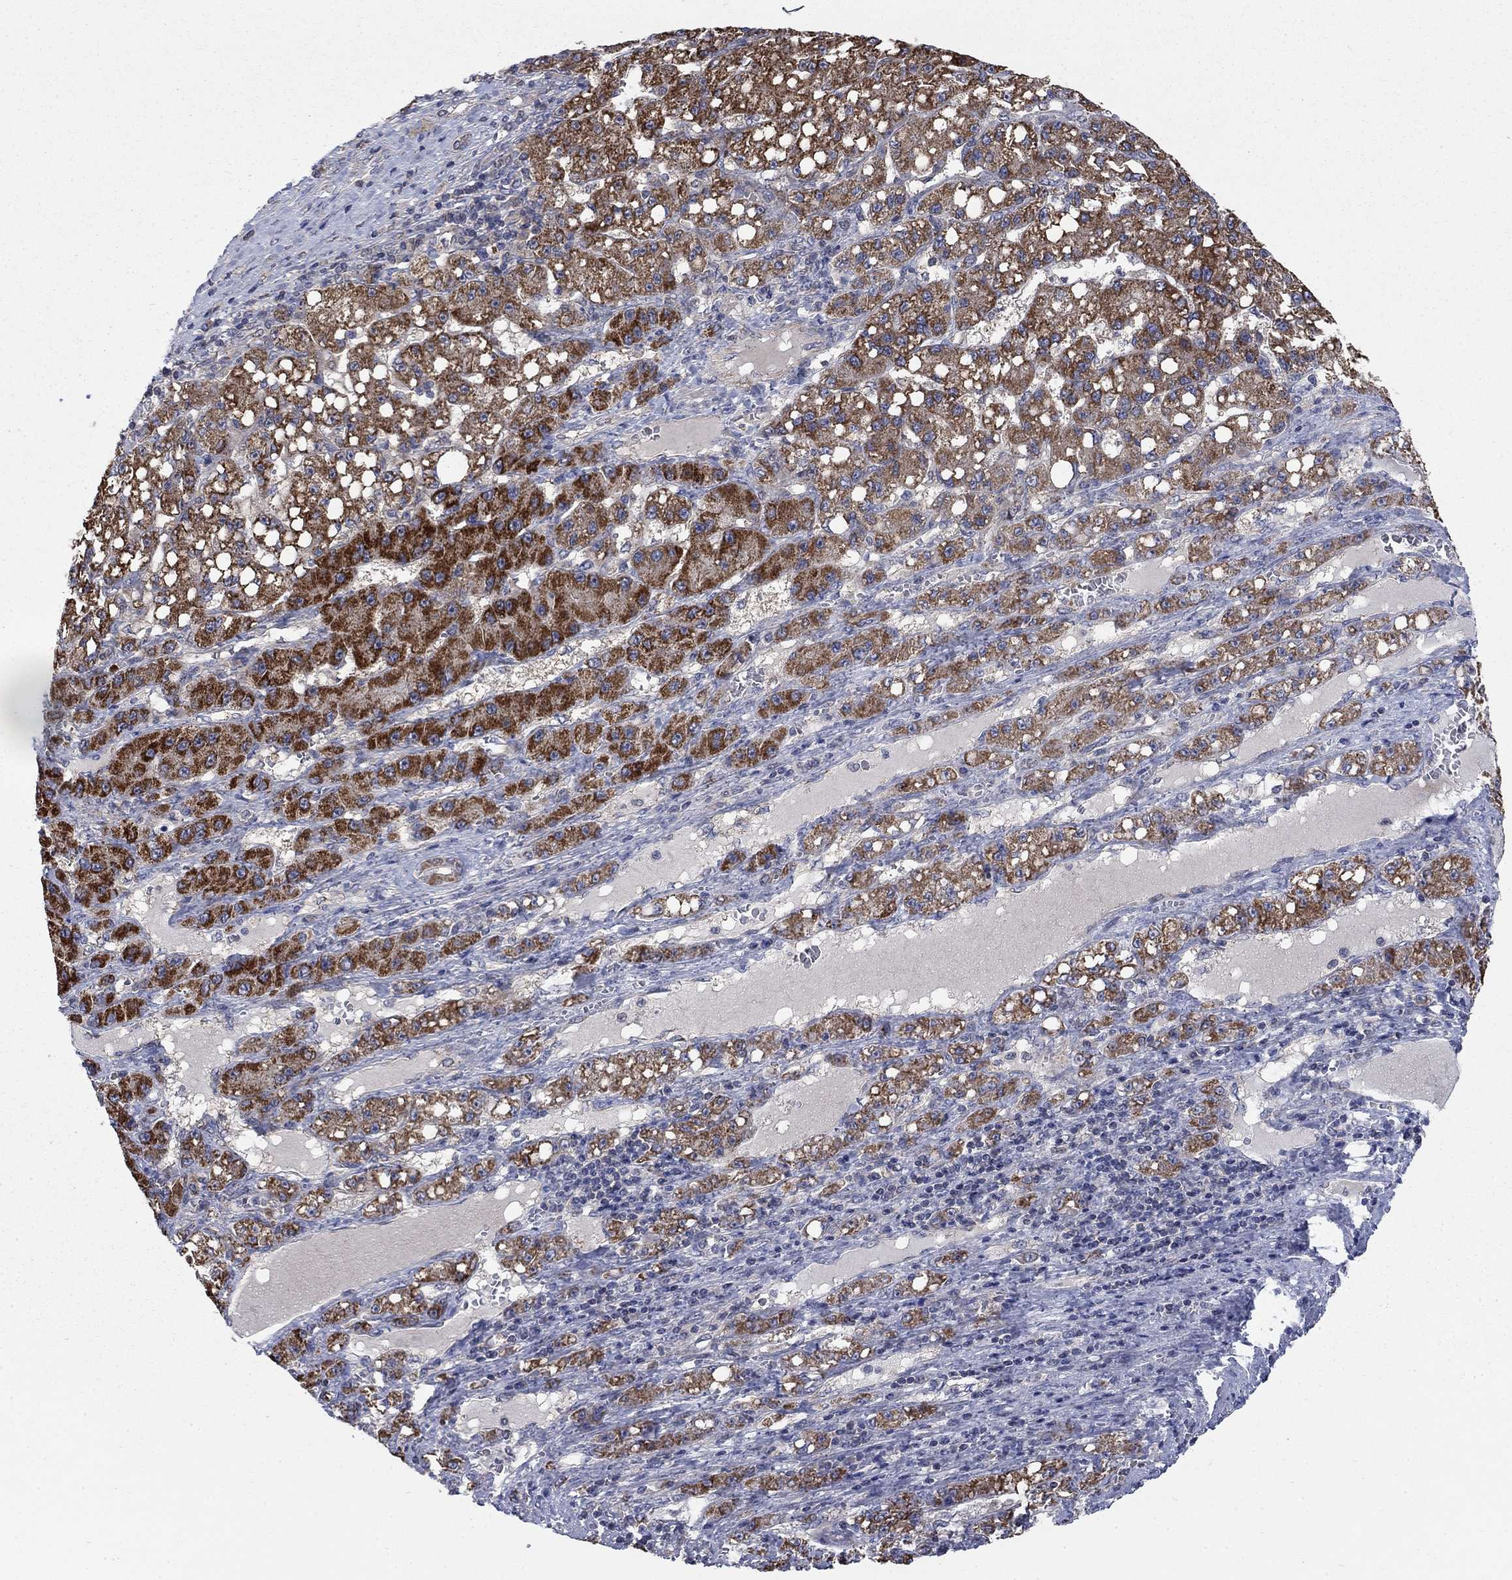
{"staining": {"intensity": "strong", "quantity": "25%-75%", "location": "cytoplasmic/membranous"}, "tissue": "liver cancer", "cell_type": "Tumor cells", "image_type": "cancer", "snomed": [{"axis": "morphology", "description": "Carcinoma, Hepatocellular, NOS"}, {"axis": "topography", "description": "Liver"}], "caption": "Protein expression analysis of human liver cancer (hepatocellular carcinoma) reveals strong cytoplasmic/membranous staining in about 25%-75% of tumor cells.", "gene": "NME7", "patient": {"sex": "female", "age": 65}}